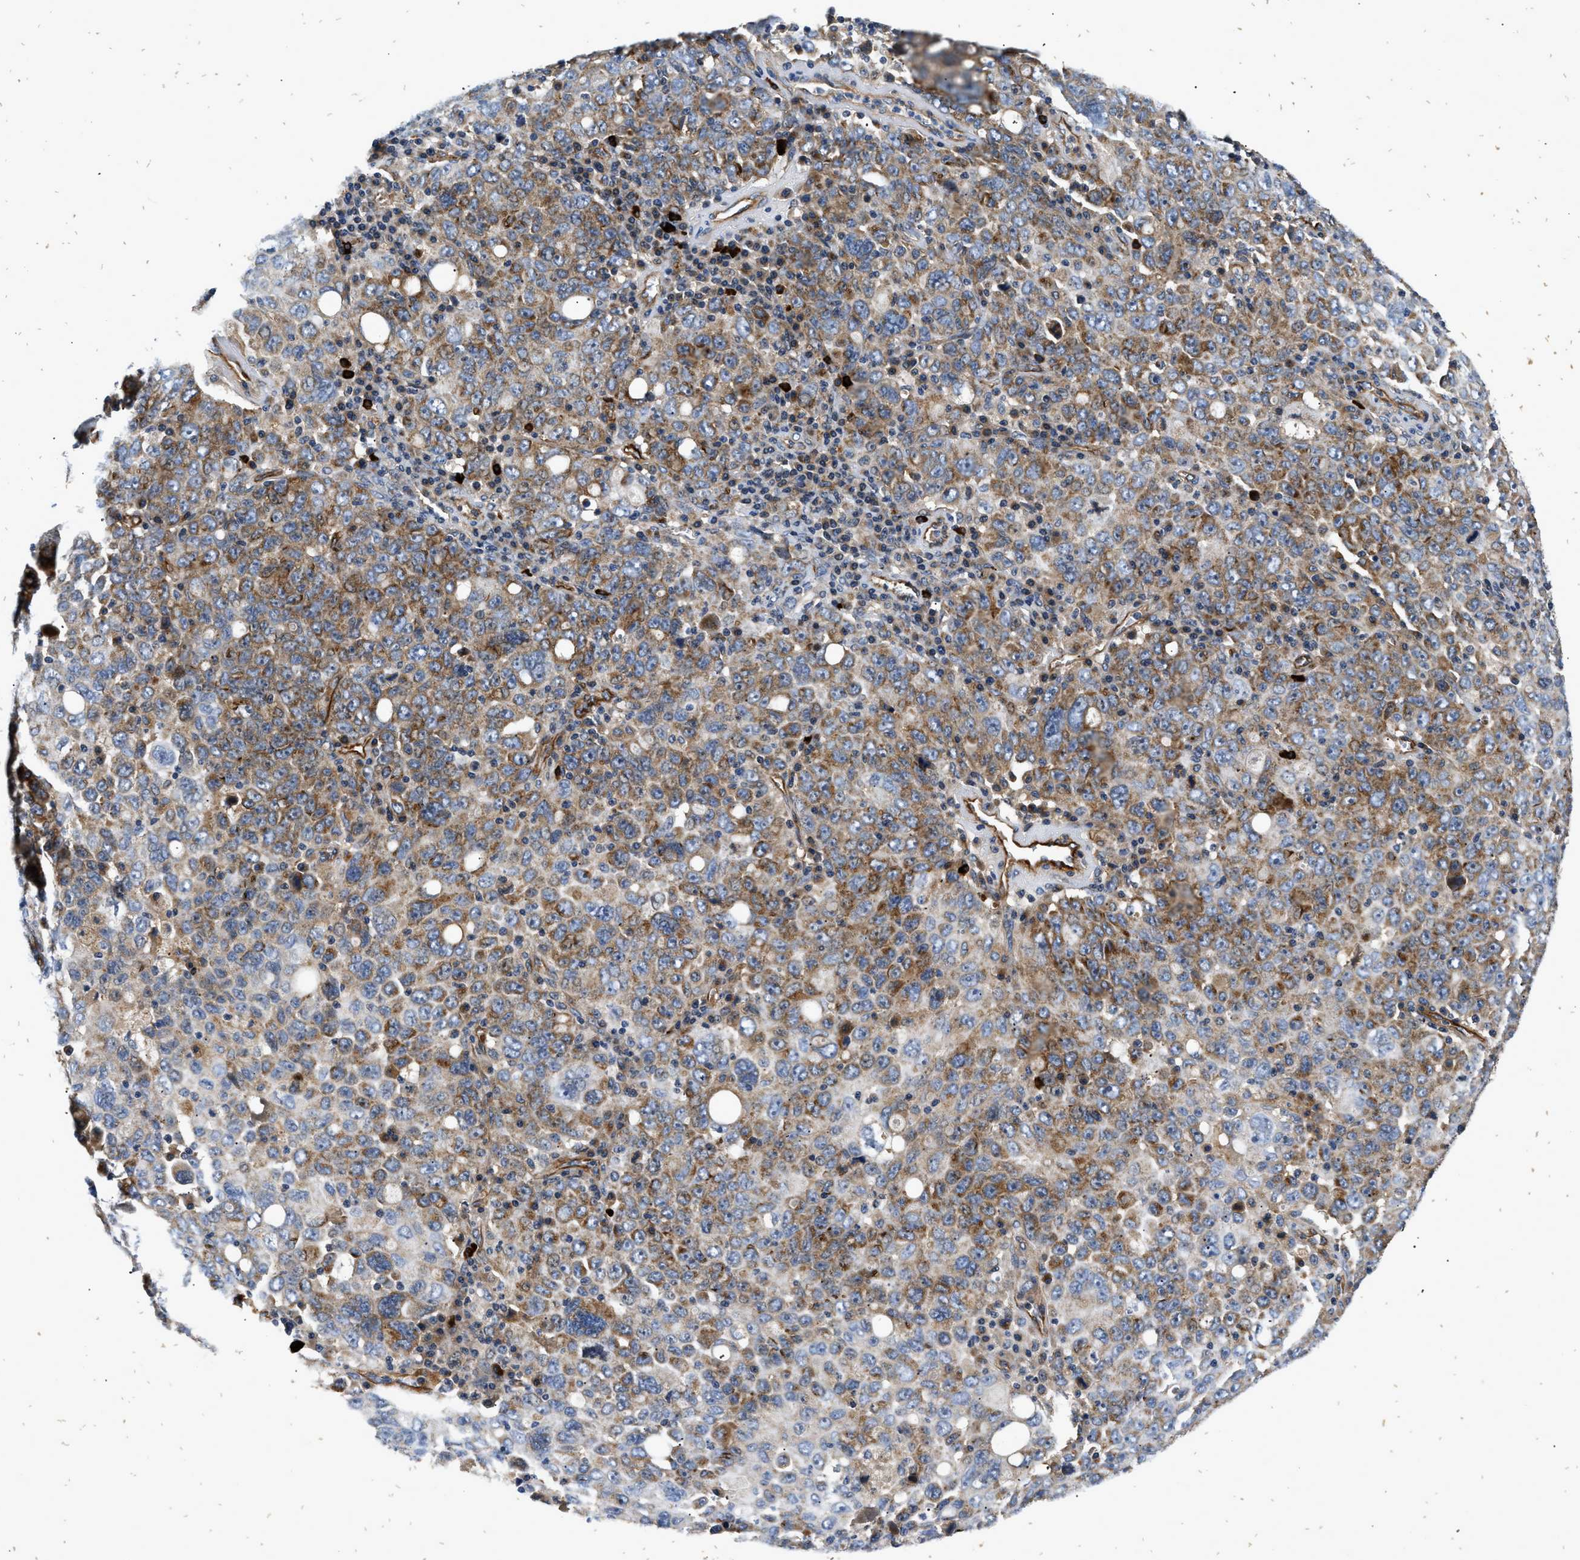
{"staining": {"intensity": "moderate", "quantity": ">75%", "location": "cytoplasmic/membranous"}, "tissue": "ovarian cancer", "cell_type": "Tumor cells", "image_type": "cancer", "snomed": [{"axis": "morphology", "description": "Carcinoma, endometroid"}, {"axis": "topography", "description": "Ovary"}], "caption": "The image displays a brown stain indicating the presence of a protein in the cytoplasmic/membranous of tumor cells in ovarian cancer. The protein is stained brown, and the nuclei are stained in blue (DAB IHC with brightfield microscopy, high magnification).", "gene": "NME6", "patient": {"sex": "female", "age": 62}}